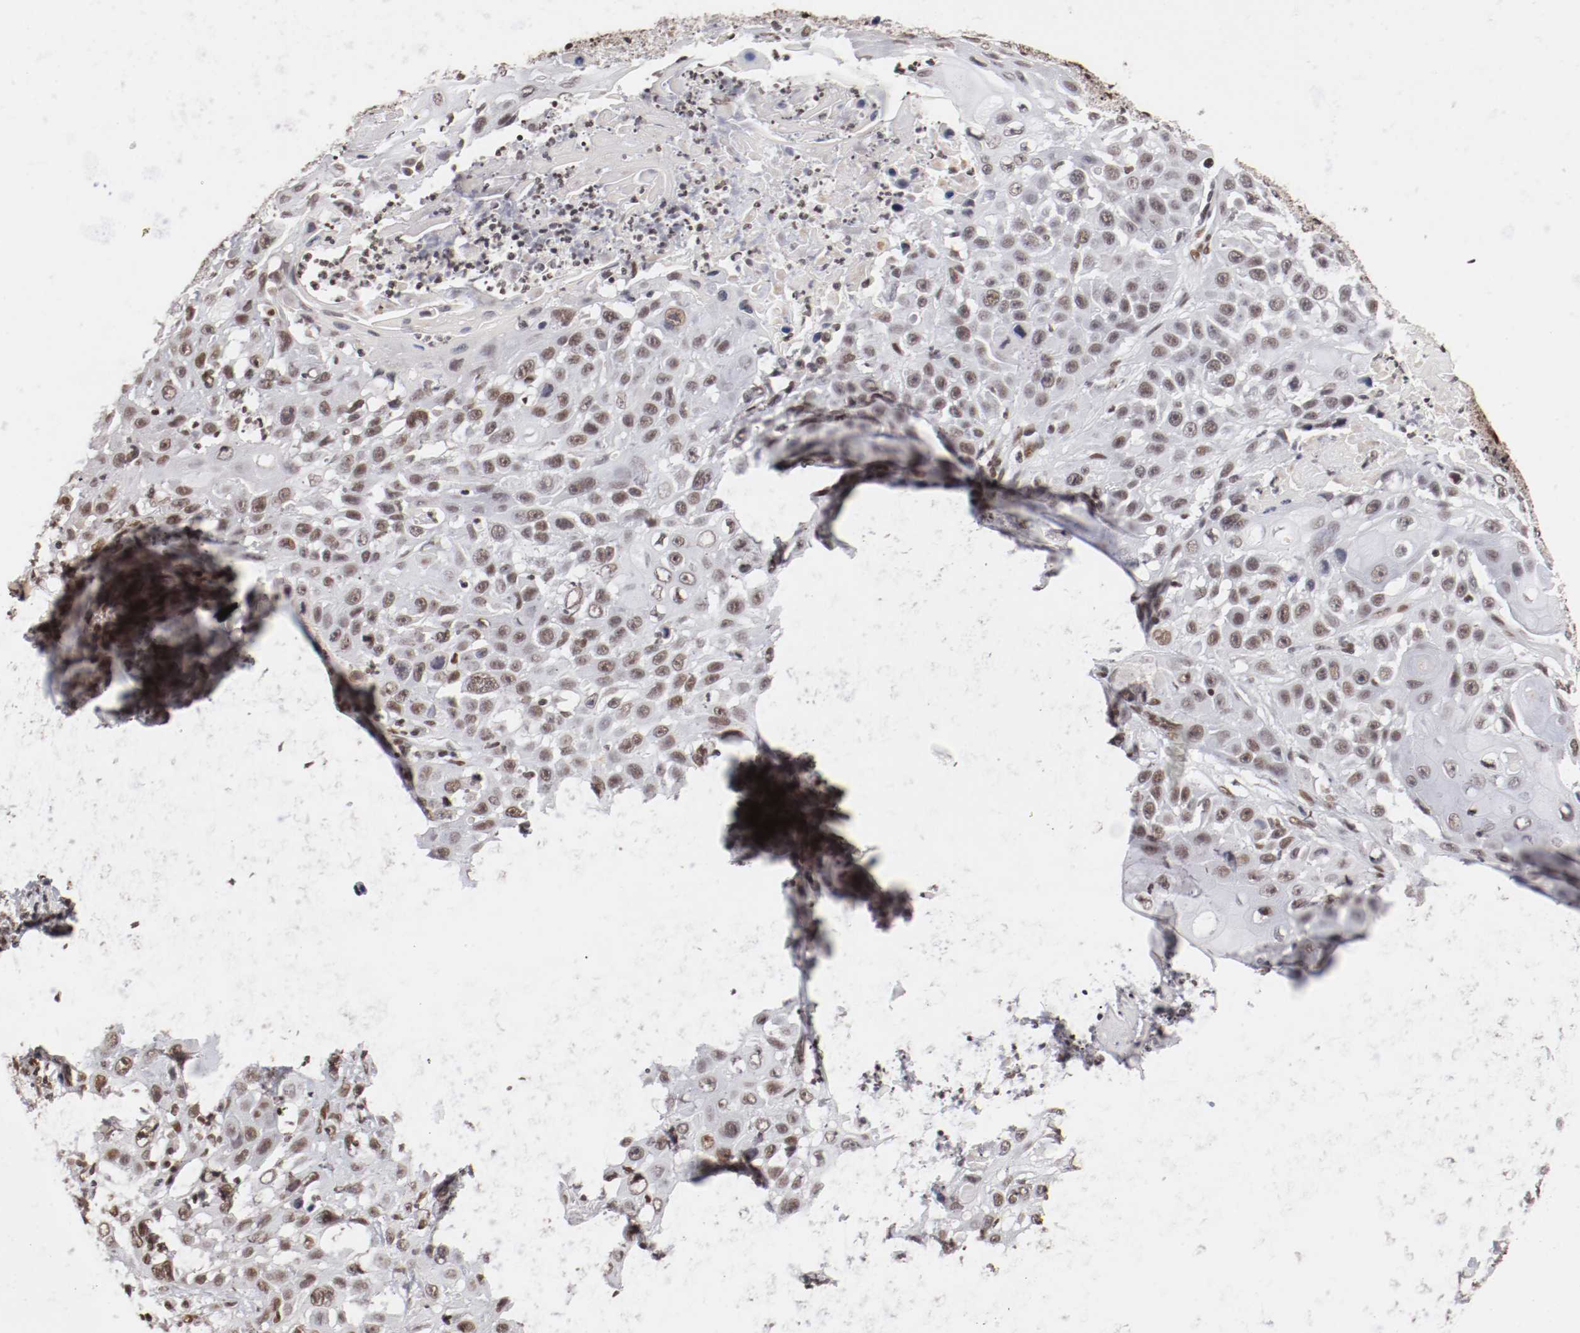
{"staining": {"intensity": "moderate", "quantity": ">75%", "location": "nuclear"}, "tissue": "cervical cancer", "cell_type": "Tumor cells", "image_type": "cancer", "snomed": [{"axis": "morphology", "description": "Squamous cell carcinoma, NOS"}, {"axis": "topography", "description": "Cervix"}], "caption": "DAB immunohistochemical staining of human cervical cancer demonstrates moderate nuclear protein expression in about >75% of tumor cells. (DAB = brown stain, brightfield microscopy at high magnification).", "gene": "TP53BP1", "patient": {"sex": "female", "age": 39}}